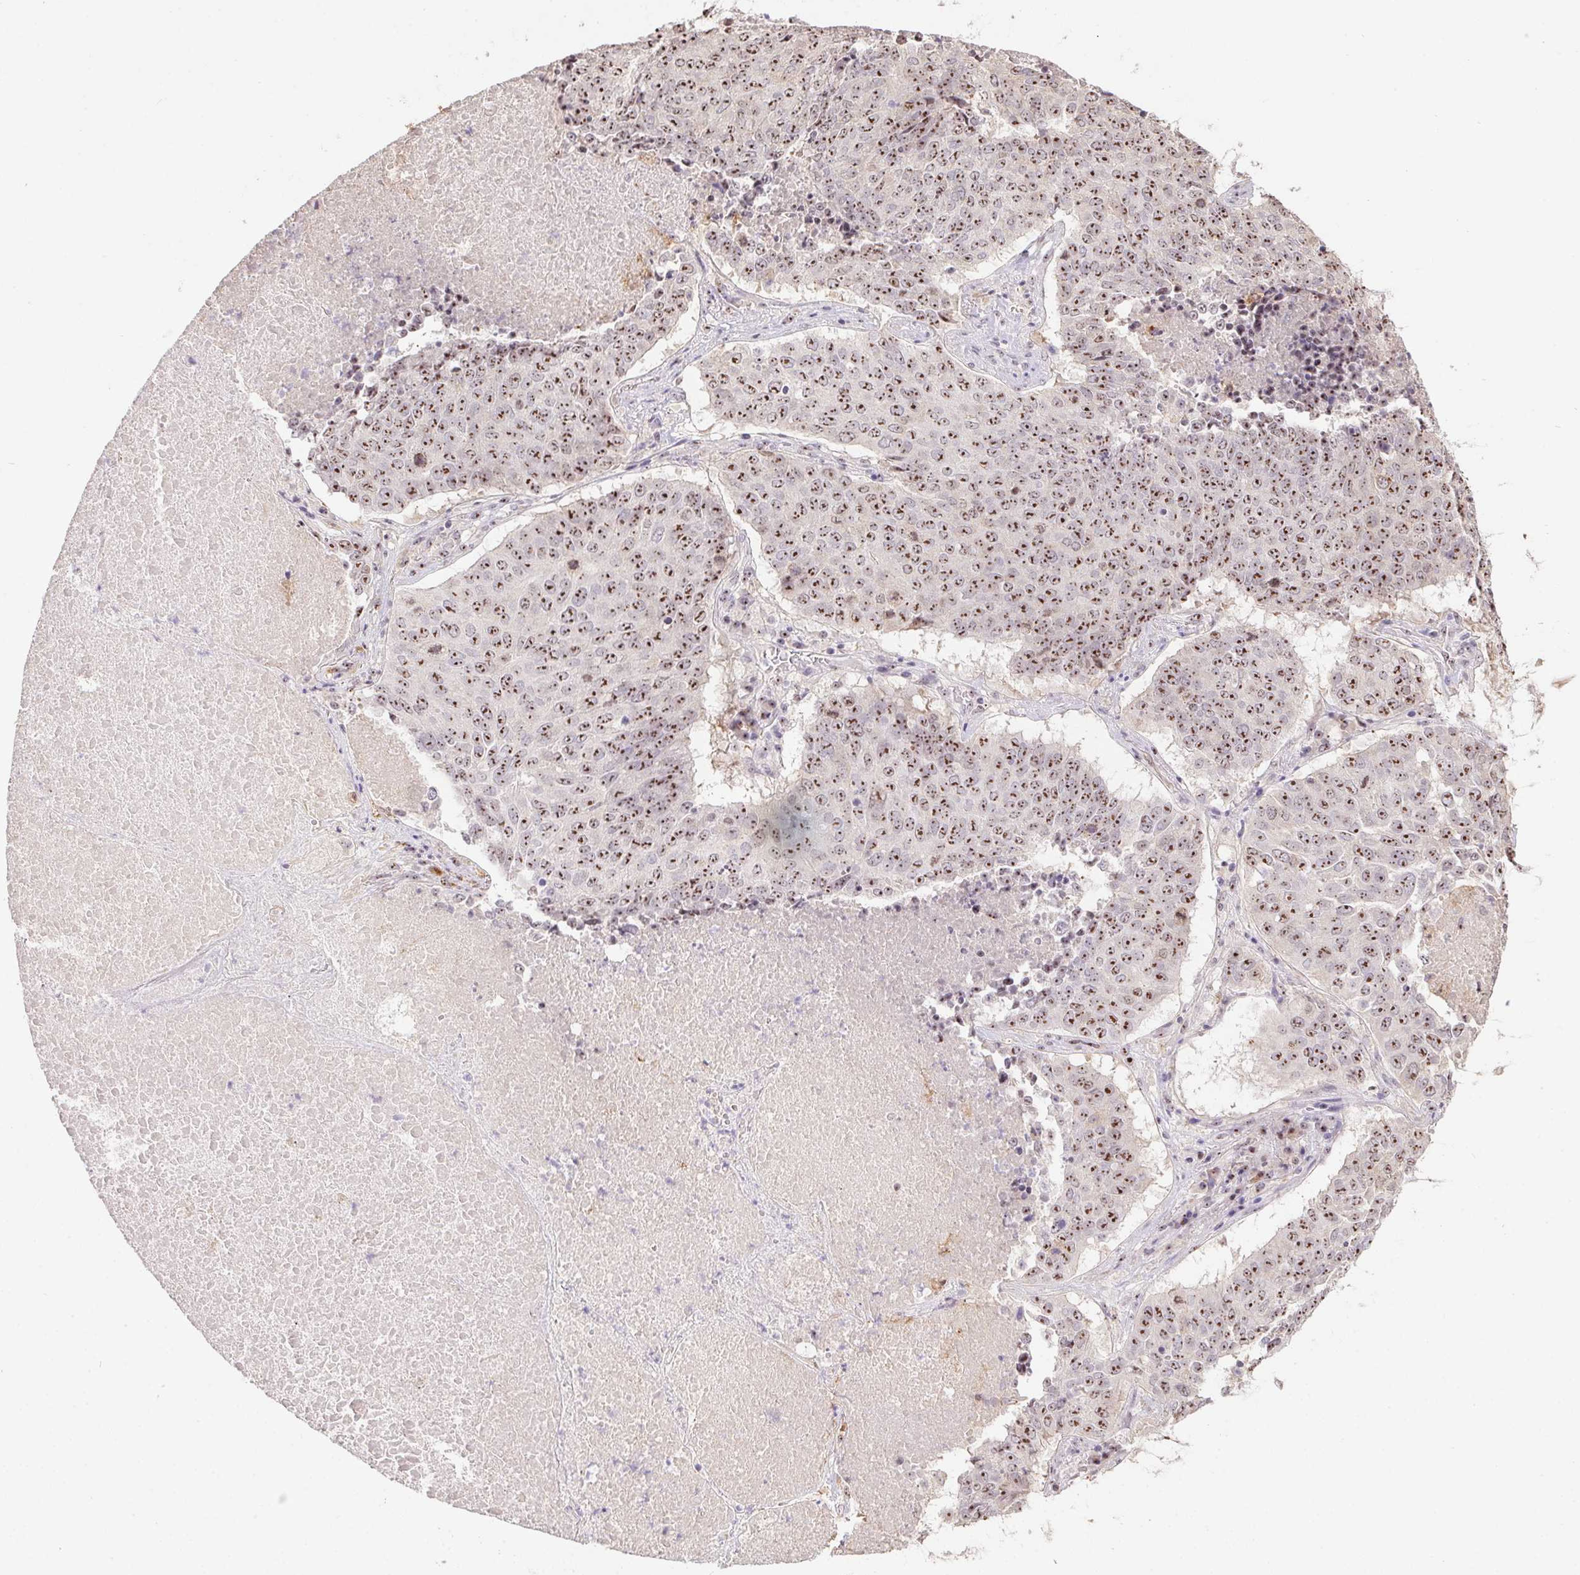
{"staining": {"intensity": "moderate", "quantity": ">75%", "location": "nuclear"}, "tissue": "lung cancer", "cell_type": "Tumor cells", "image_type": "cancer", "snomed": [{"axis": "morphology", "description": "Normal tissue, NOS"}, {"axis": "morphology", "description": "Squamous cell carcinoma, NOS"}, {"axis": "topography", "description": "Bronchus"}, {"axis": "topography", "description": "Lung"}], "caption": "Squamous cell carcinoma (lung) stained with immunohistochemistry (IHC) displays moderate nuclear staining in approximately >75% of tumor cells.", "gene": "BATF2", "patient": {"sex": "male", "age": 64}}